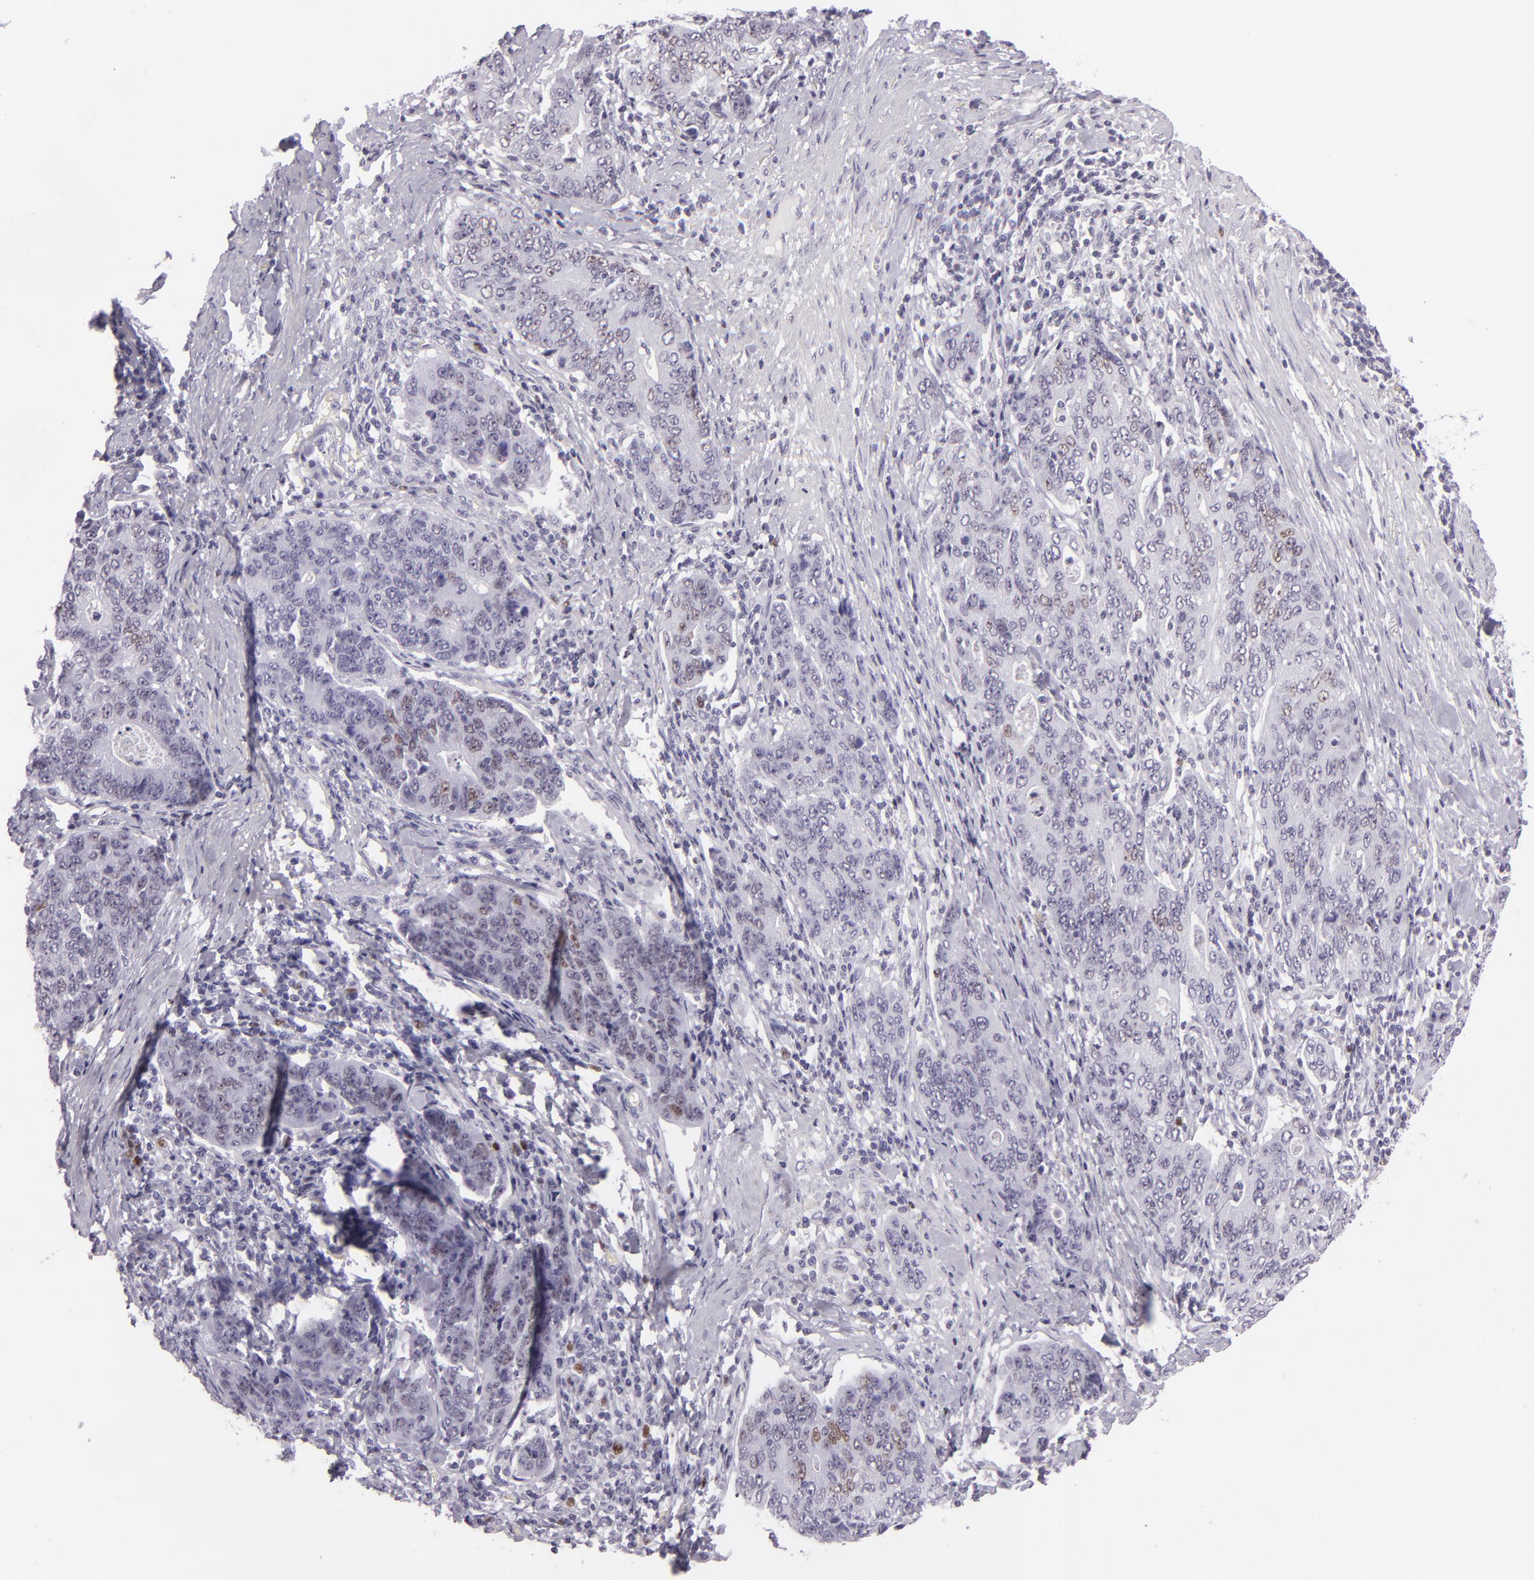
{"staining": {"intensity": "weak", "quantity": "<25%", "location": "nuclear"}, "tissue": "stomach cancer", "cell_type": "Tumor cells", "image_type": "cancer", "snomed": [{"axis": "morphology", "description": "Adenocarcinoma, NOS"}, {"axis": "topography", "description": "Esophagus"}, {"axis": "topography", "description": "Stomach"}], "caption": "High magnification brightfield microscopy of stomach cancer stained with DAB (brown) and counterstained with hematoxylin (blue): tumor cells show no significant expression. (DAB (3,3'-diaminobenzidine) immunohistochemistry, high magnification).", "gene": "MCM3", "patient": {"sex": "male", "age": 74}}